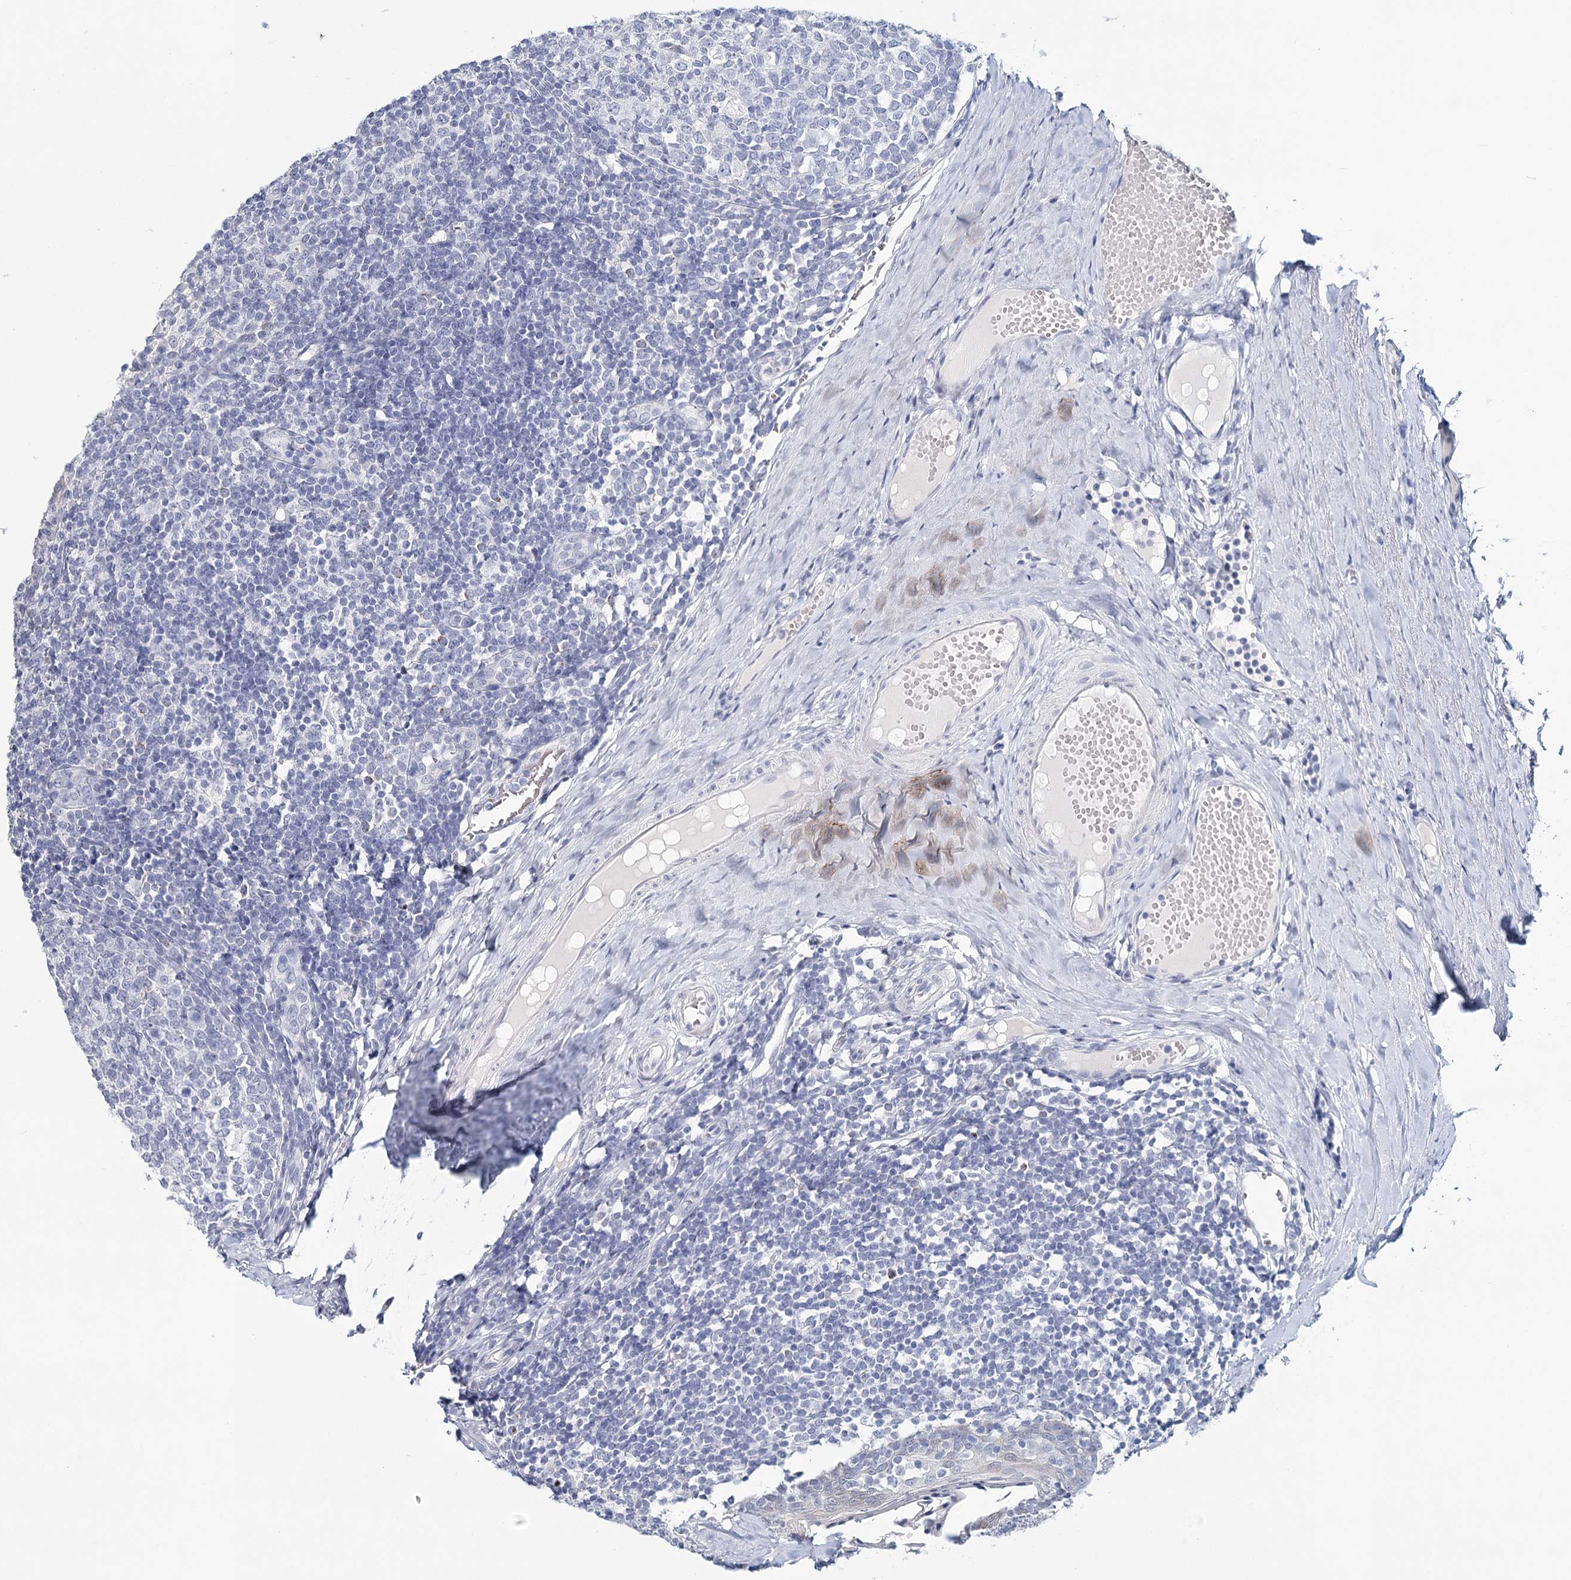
{"staining": {"intensity": "negative", "quantity": "none", "location": "none"}, "tissue": "tonsil", "cell_type": "Germinal center cells", "image_type": "normal", "snomed": [{"axis": "morphology", "description": "Normal tissue, NOS"}, {"axis": "topography", "description": "Tonsil"}], "caption": "Immunohistochemistry (IHC) of benign human tonsil demonstrates no positivity in germinal center cells.", "gene": "HSPA4L", "patient": {"sex": "female", "age": 19}}